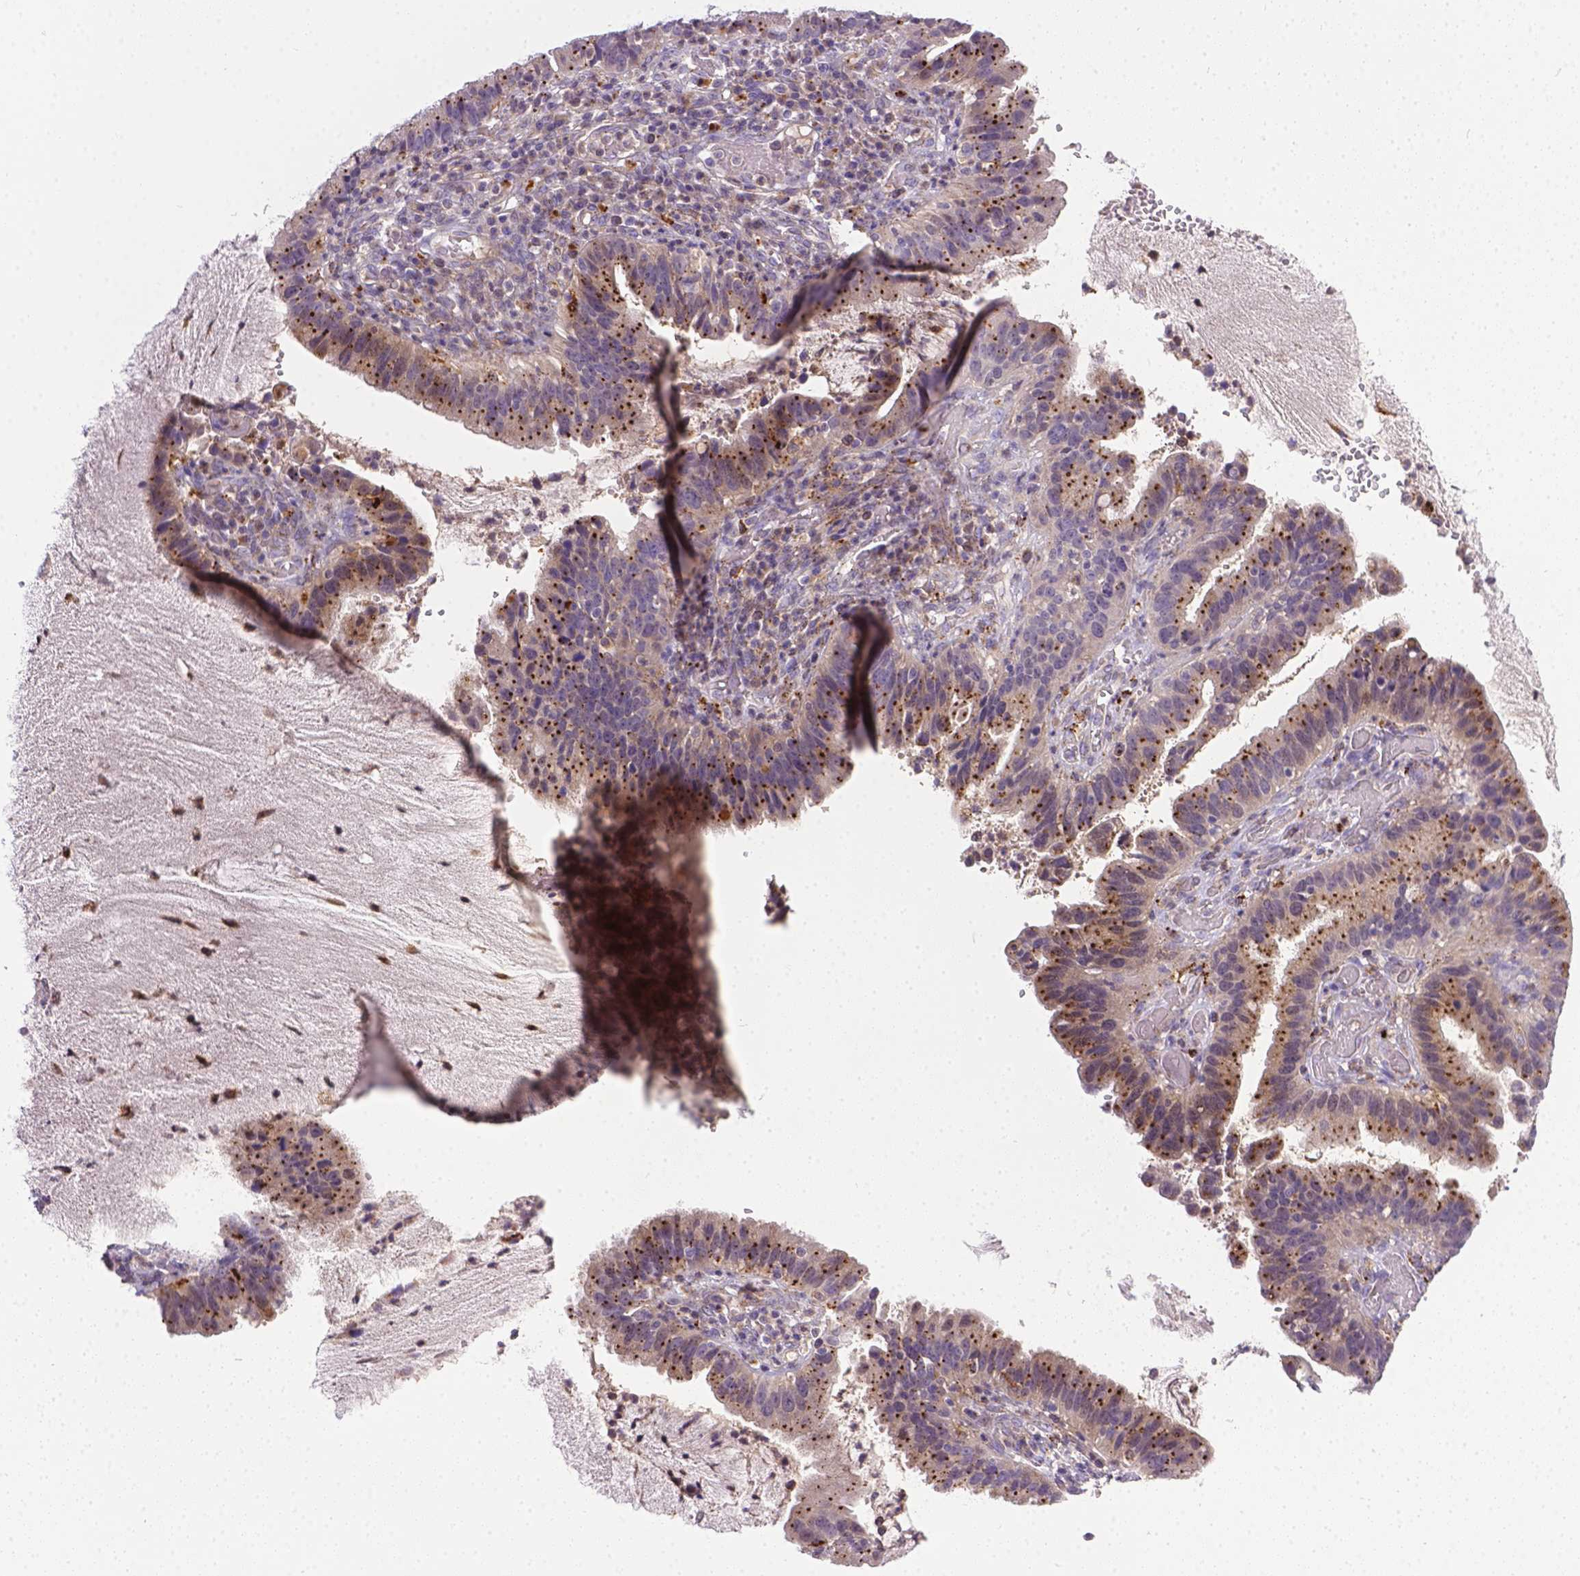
{"staining": {"intensity": "strong", "quantity": "<25%", "location": "cytoplasmic/membranous"}, "tissue": "cervical cancer", "cell_type": "Tumor cells", "image_type": "cancer", "snomed": [{"axis": "morphology", "description": "Adenocarcinoma, NOS"}, {"axis": "topography", "description": "Cervix"}], "caption": "Immunohistochemistry photomicrograph of cervical cancer stained for a protein (brown), which displays medium levels of strong cytoplasmic/membranous staining in approximately <25% of tumor cells.", "gene": "TM4SF18", "patient": {"sex": "female", "age": 34}}